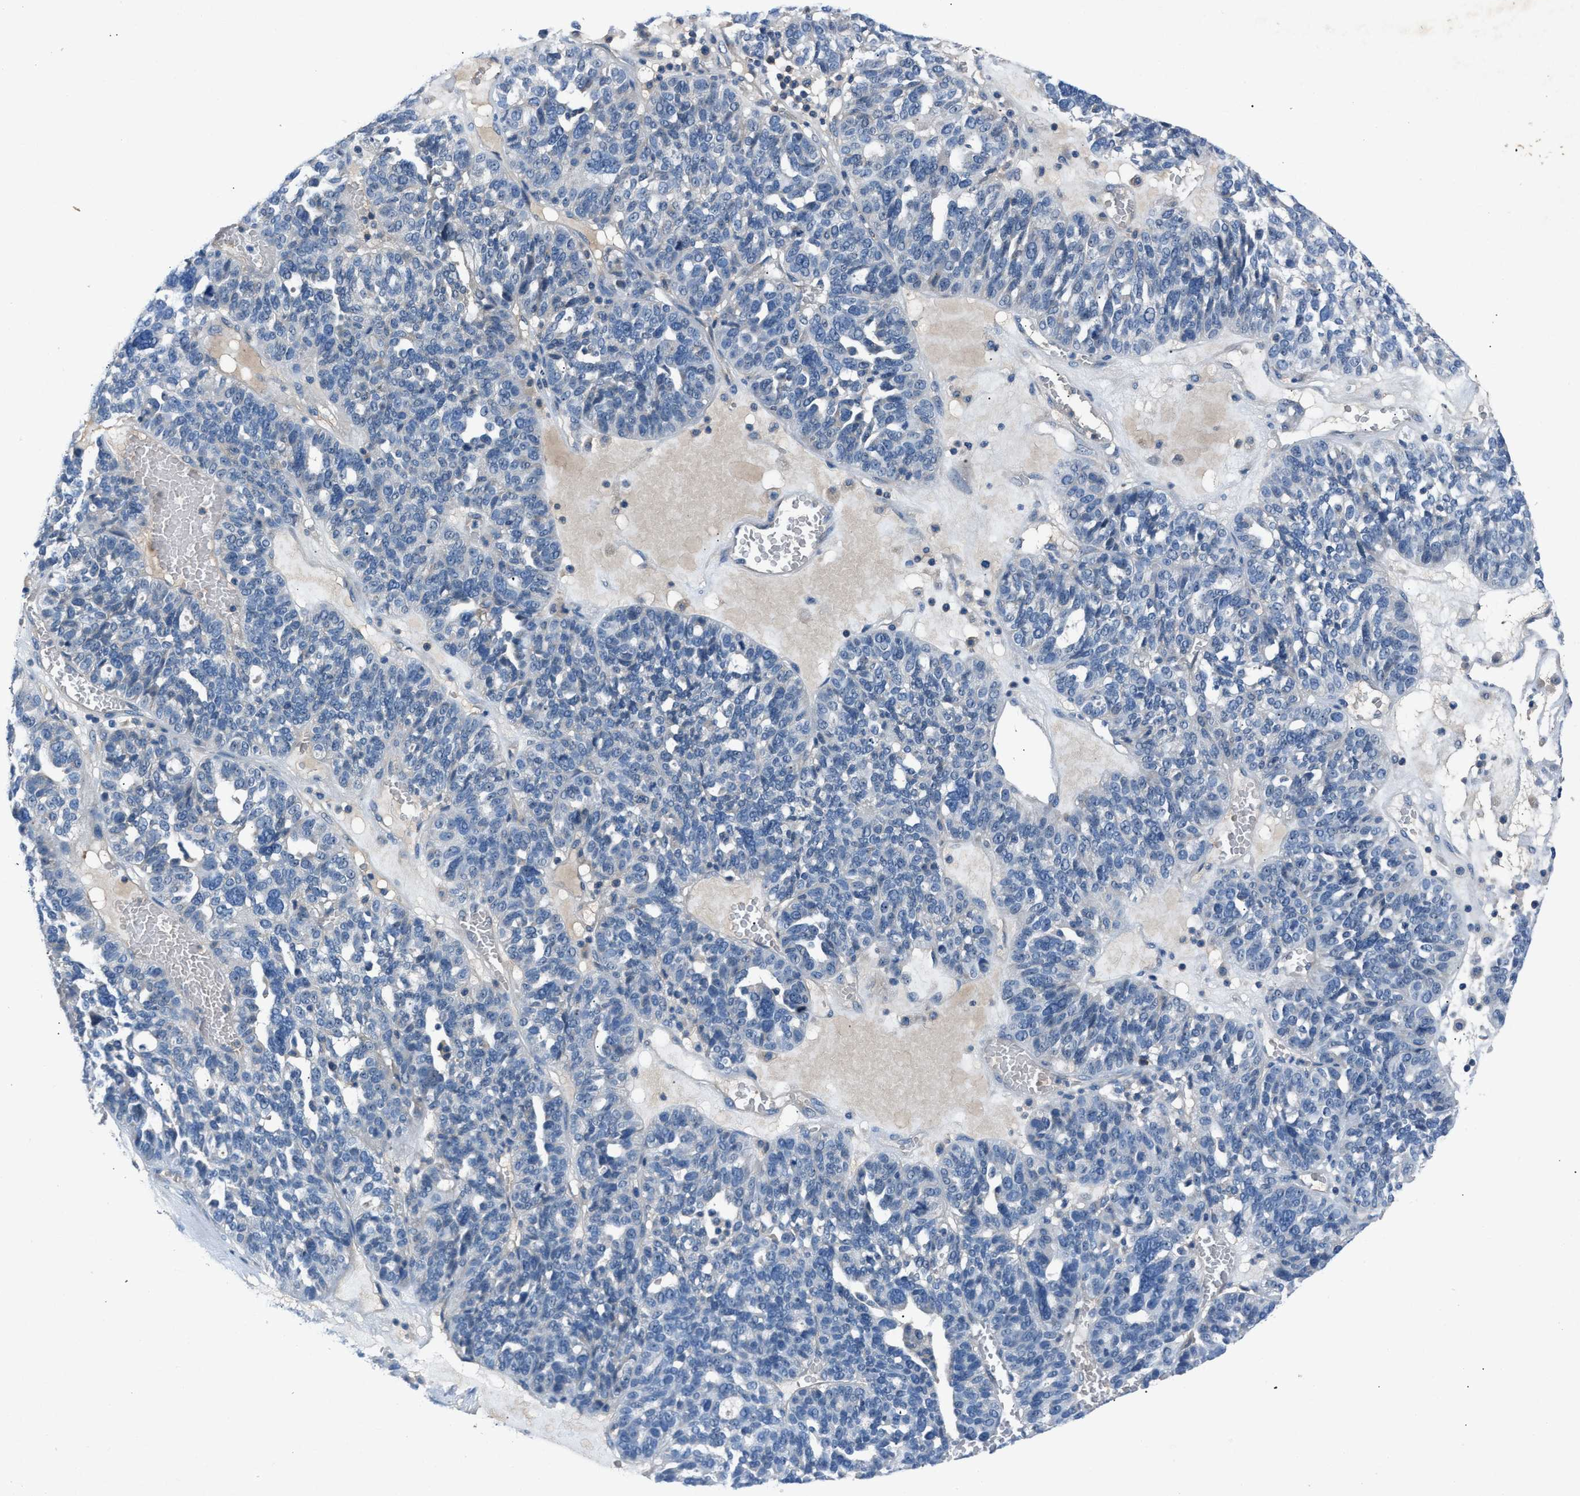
{"staining": {"intensity": "negative", "quantity": "none", "location": "none"}, "tissue": "ovarian cancer", "cell_type": "Tumor cells", "image_type": "cancer", "snomed": [{"axis": "morphology", "description": "Cystadenocarcinoma, serous, NOS"}, {"axis": "topography", "description": "Ovary"}], "caption": "Image shows no protein positivity in tumor cells of ovarian serous cystadenocarcinoma tissue.", "gene": "DNAAF5", "patient": {"sex": "female", "age": 59}}